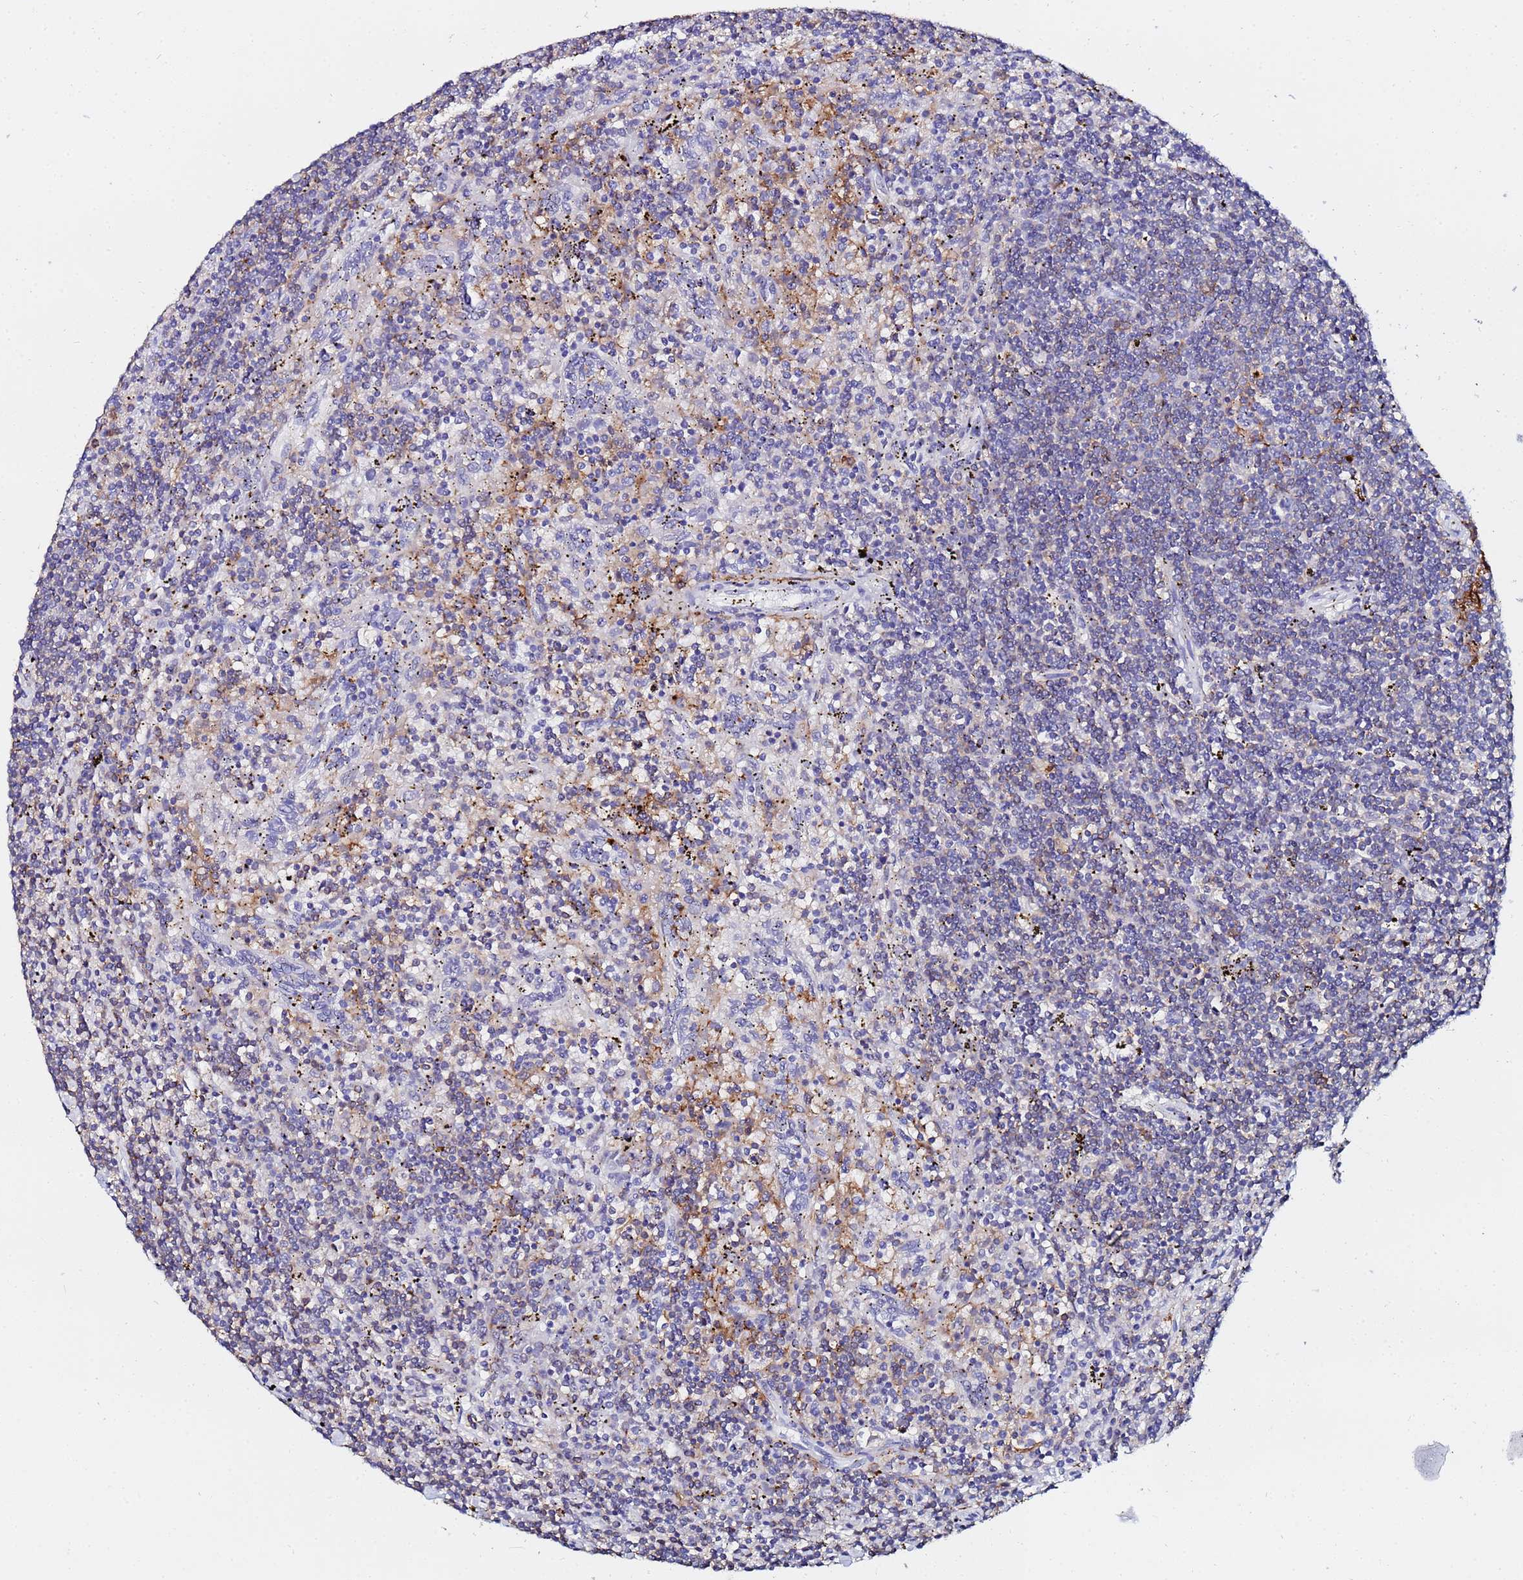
{"staining": {"intensity": "negative", "quantity": "none", "location": "none"}, "tissue": "lymphoma", "cell_type": "Tumor cells", "image_type": "cancer", "snomed": [{"axis": "morphology", "description": "Malignant lymphoma, non-Hodgkin's type, Low grade"}, {"axis": "topography", "description": "Spleen"}], "caption": "An IHC histopathology image of lymphoma is shown. There is no staining in tumor cells of lymphoma.", "gene": "BASP1", "patient": {"sex": "male", "age": 76}}